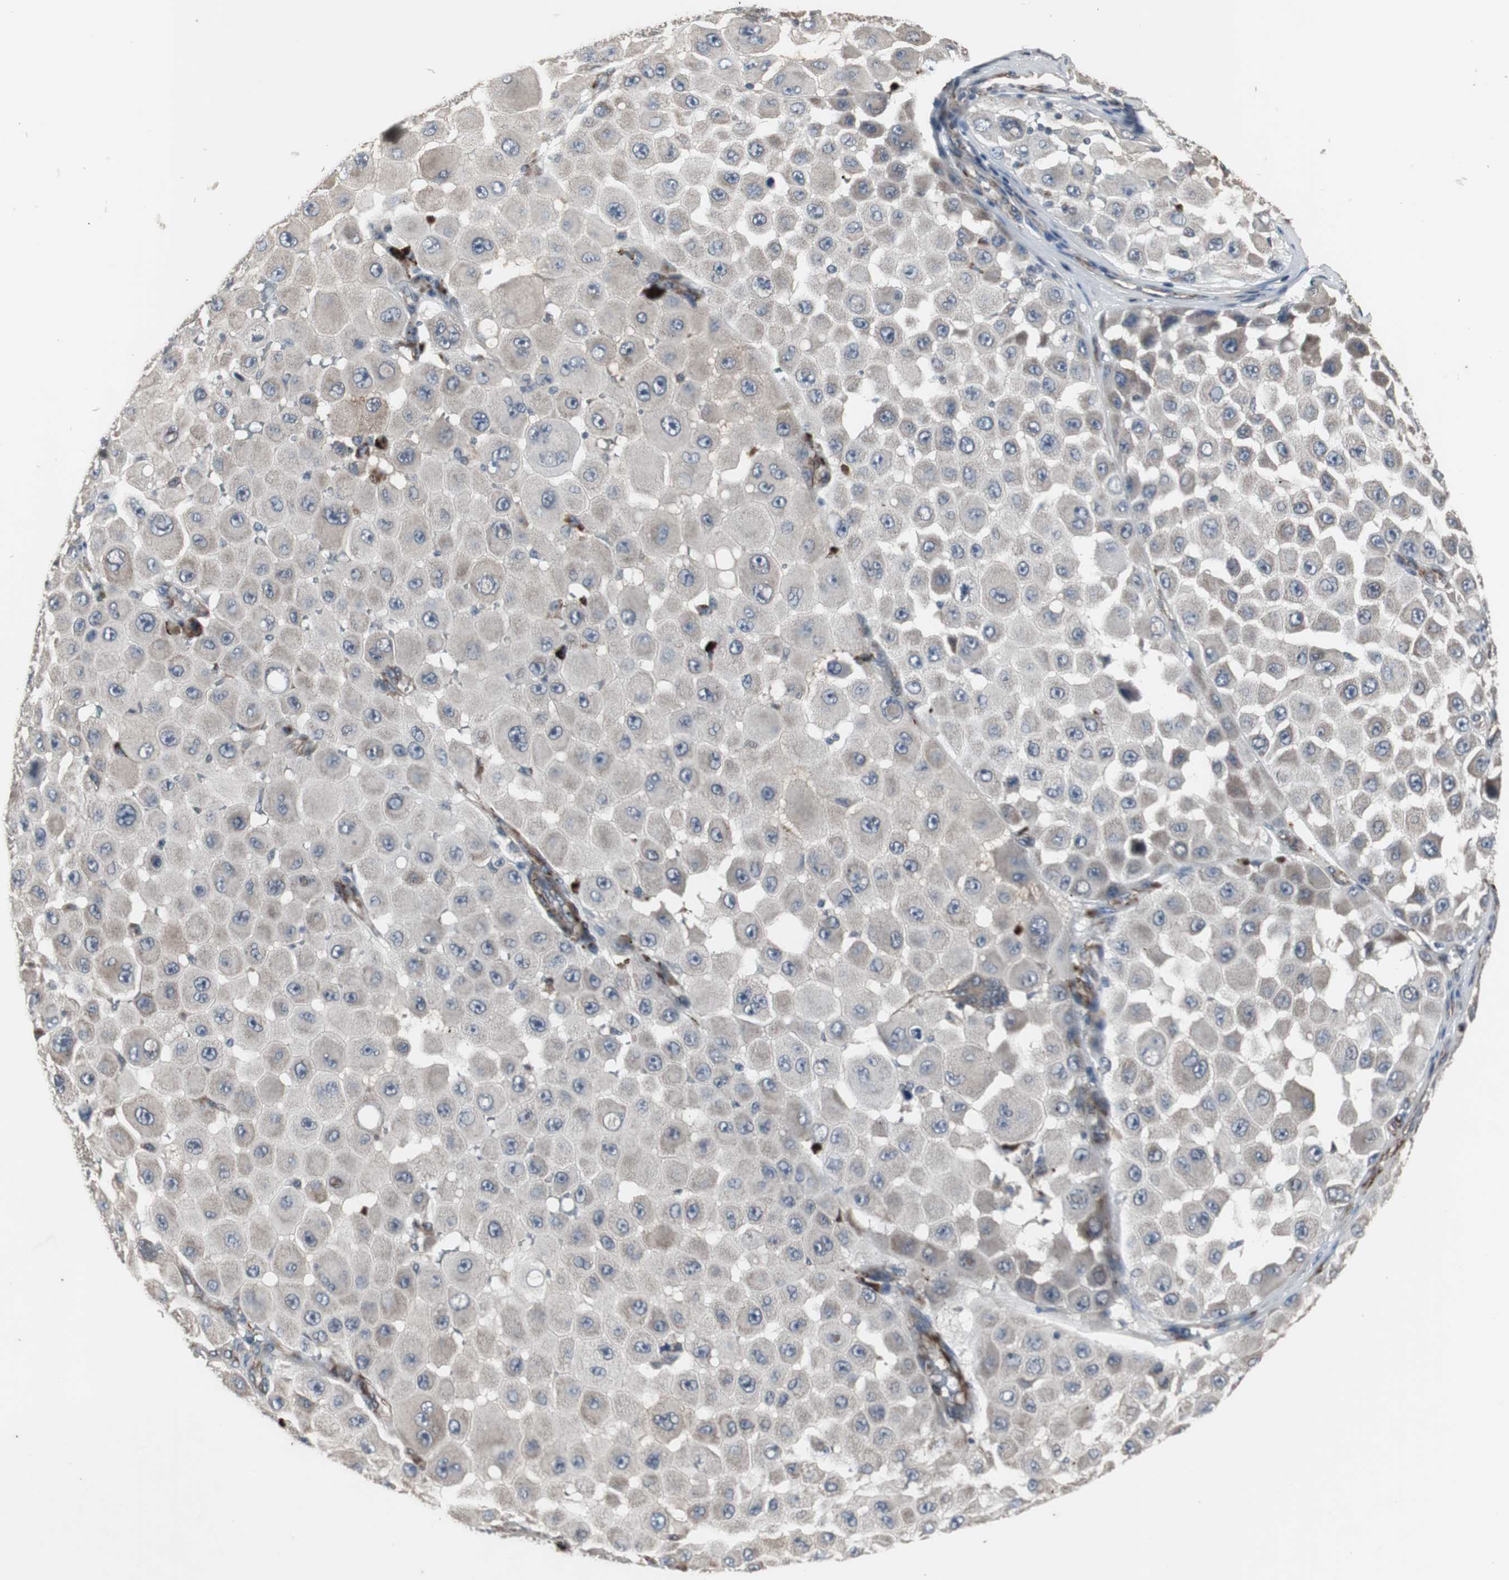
{"staining": {"intensity": "weak", "quantity": "25%-75%", "location": "cytoplasmic/membranous"}, "tissue": "melanoma", "cell_type": "Tumor cells", "image_type": "cancer", "snomed": [{"axis": "morphology", "description": "Malignant melanoma, NOS"}, {"axis": "topography", "description": "Skin"}], "caption": "This image shows malignant melanoma stained with immunohistochemistry (IHC) to label a protein in brown. The cytoplasmic/membranous of tumor cells show weak positivity for the protein. Nuclei are counter-stained blue.", "gene": "CRADD", "patient": {"sex": "female", "age": 81}}